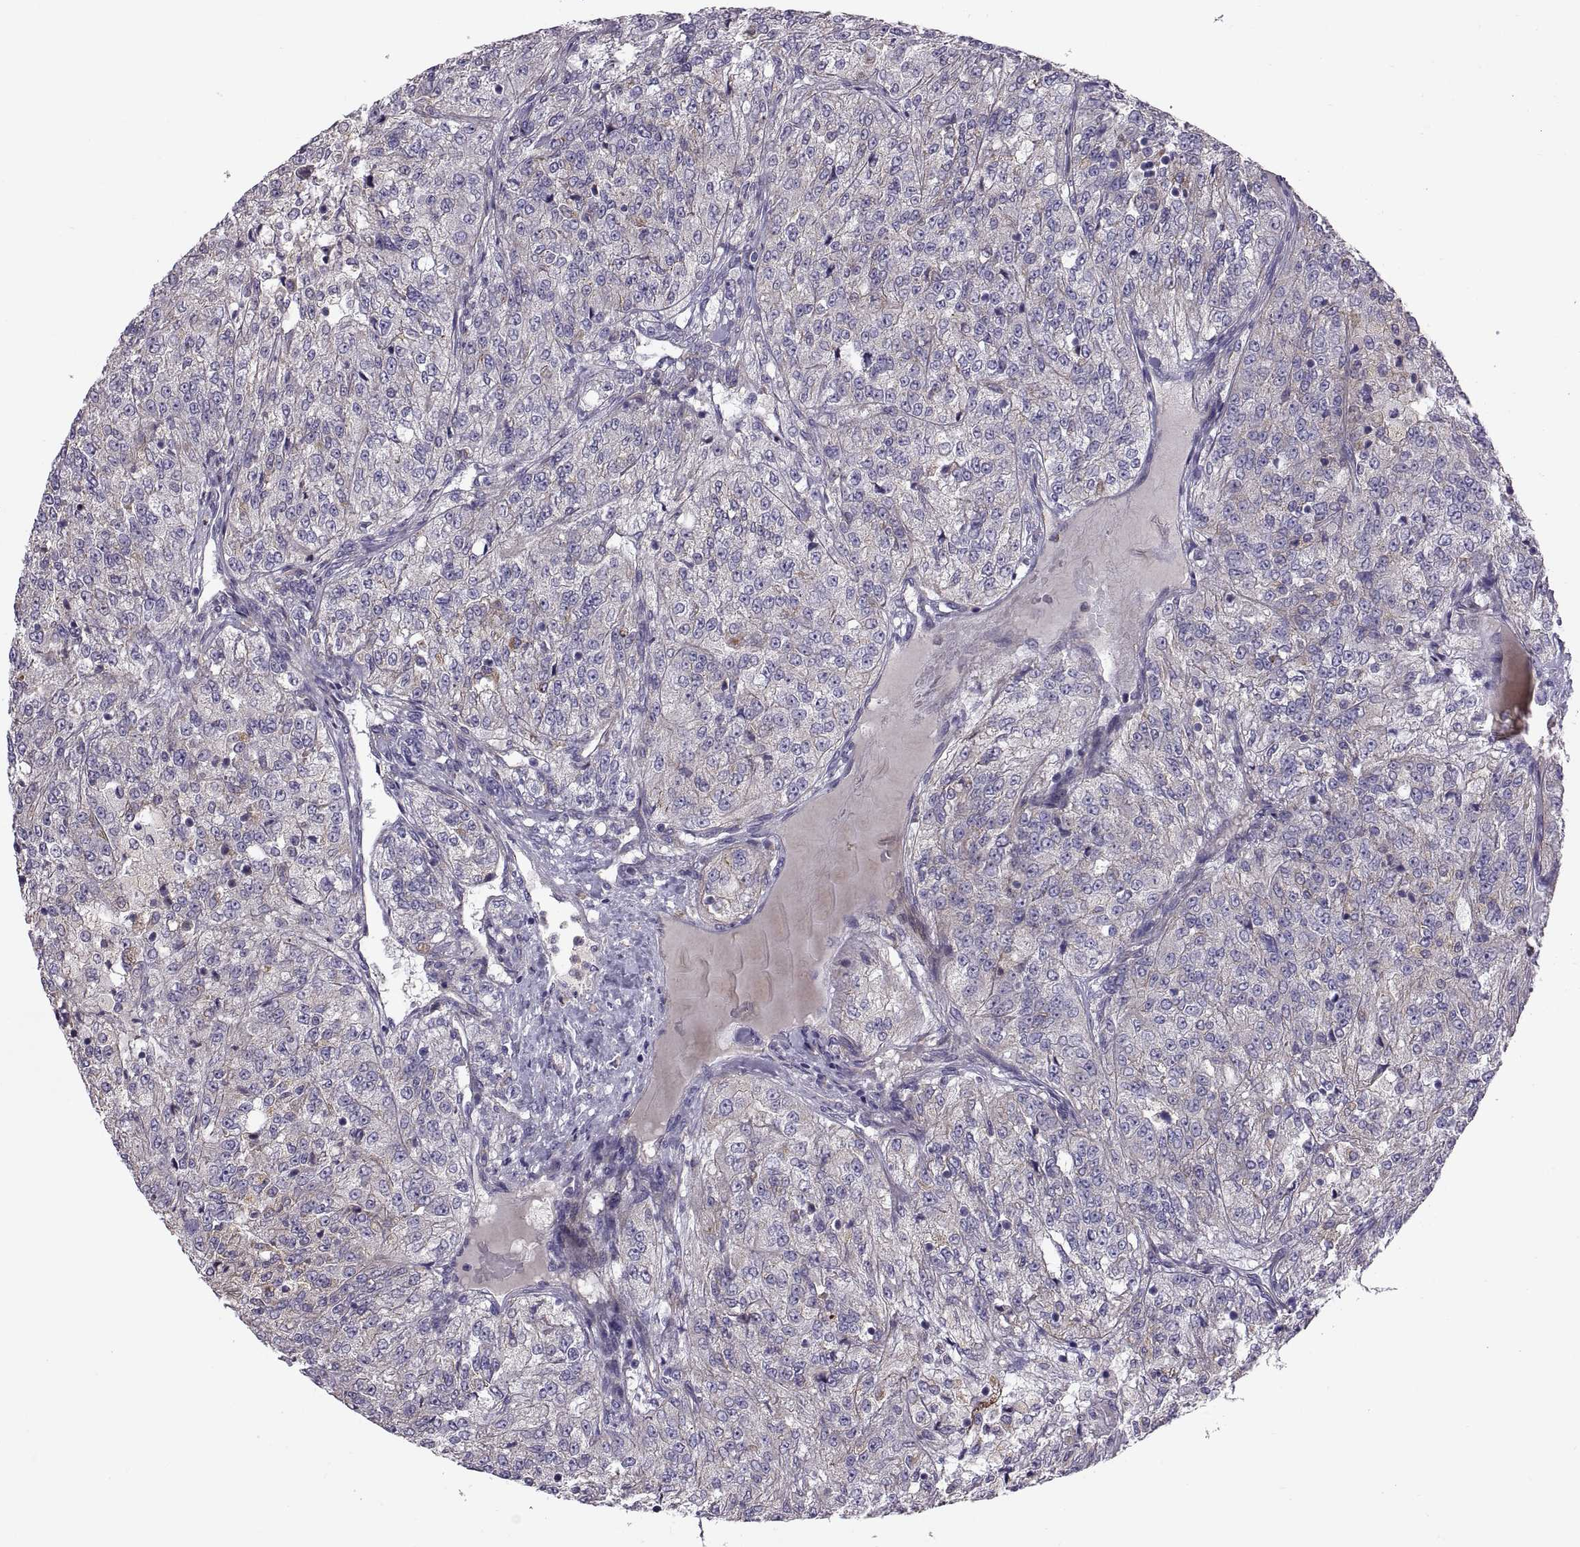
{"staining": {"intensity": "negative", "quantity": "none", "location": "none"}, "tissue": "renal cancer", "cell_type": "Tumor cells", "image_type": "cancer", "snomed": [{"axis": "morphology", "description": "Adenocarcinoma, NOS"}, {"axis": "topography", "description": "Kidney"}], "caption": "Human adenocarcinoma (renal) stained for a protein using immunohistochemistry demonstrates no positivity in tumor cells.", "gene": "ARSL", "patient": {"sex": "female", "age": 63}}